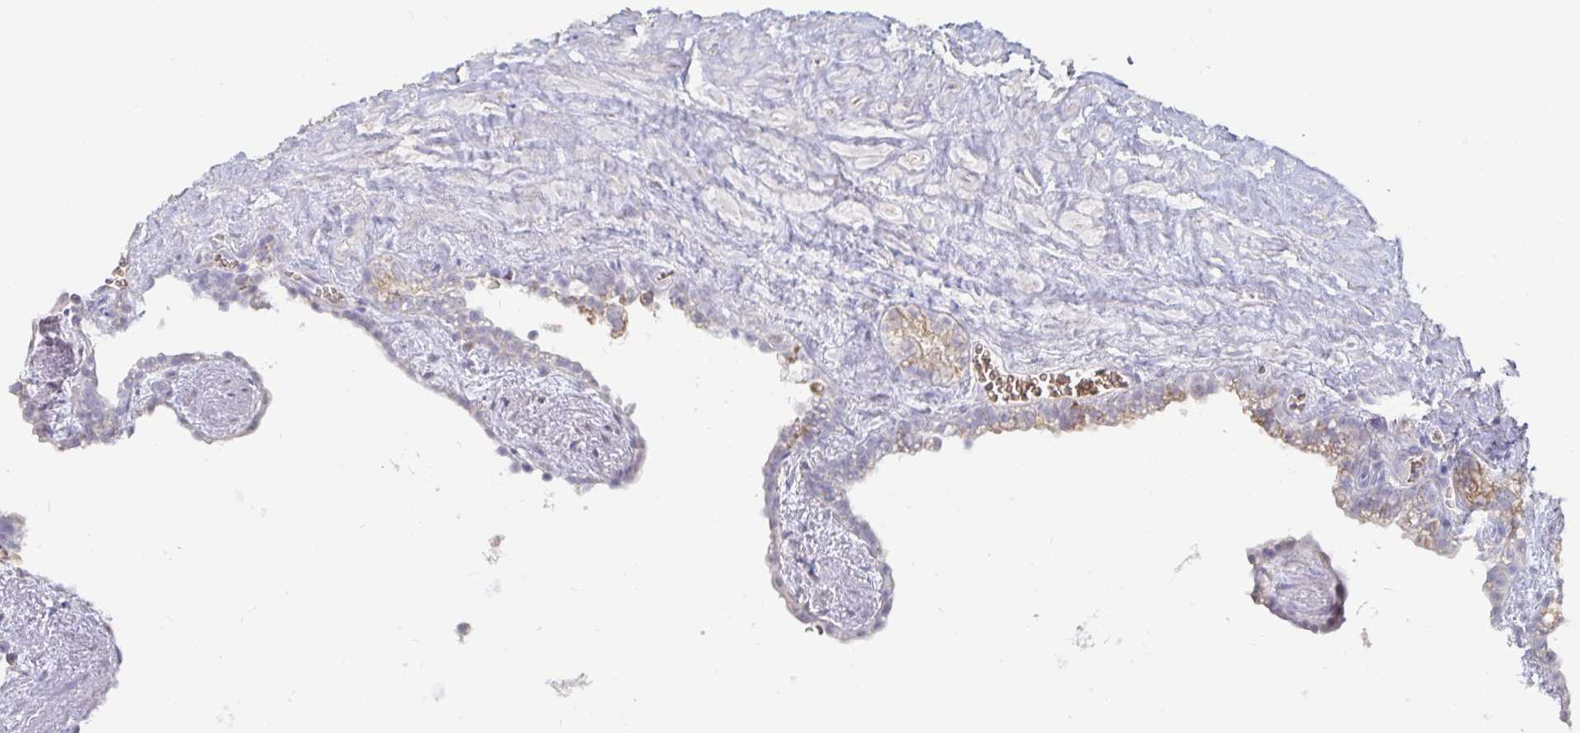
{"staining": {"intensity": "moderate", "quantity": "<25%", "location": "cytoplasmic/membranous"}, "tissue": "seminal vesicle", "cell_type": "Glandular cells", "image_type": "normal", "snomed": [{"axis": "morphology", "description": "Normal tissue, NOS"}, {"axis": "topography", "description": "Seminal veicle"}], "caption": "Immunohistochemical staining of unremarkable seminal vesicle displays <25% levels of moderate cytoplasmic/membranous protein positivity in approximately <25% of glandular cells. The staining is performed using DAB (3,3'-diaminobenzidine) brown chromogen to label protein expression. The nuclei are counter-stained blue using hematoxylin.", "gene": "SPPL3", "patient": {"sex": "male", "age": 76}}